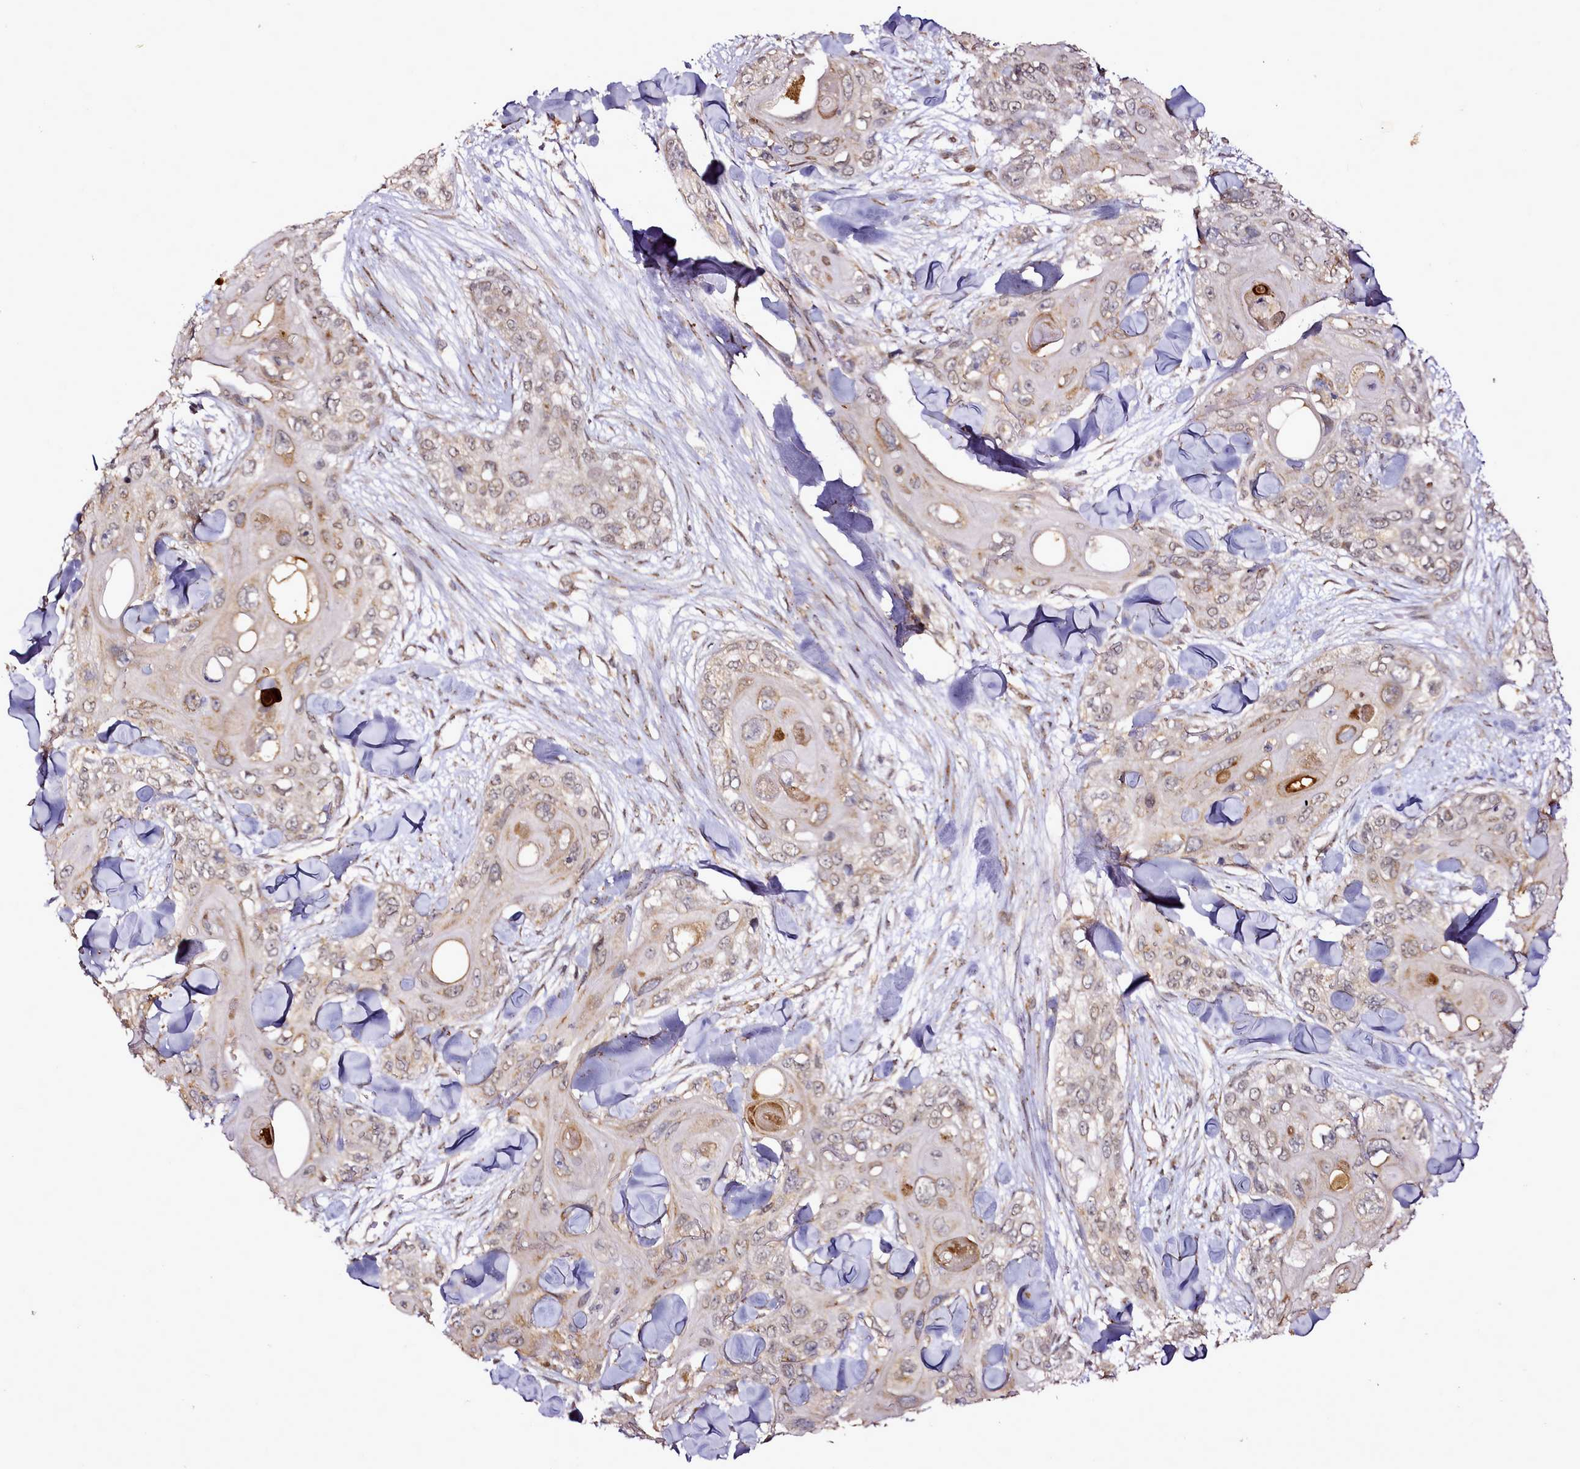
{"staining": {"intensity": "weak", "quantity": "<25%", "location": "cytoplasmic/membranous"}, "tissue": "skin cancer", "cell_type": "Tumor cells", "image_type": "cancer", "snomed": [{"axis": "morphology", "description": "Normal tissue, NOS"}, {"axis": "morphology", "description": "Squamous cell carcinoma, NOS"}, {"axis": "topography", "description": "Skin"}], "caption": "Squamous cell carcinoma (skin) stained for a protein using IHC exhibits no staining tumor cells.", "gene": "EDIL3", "patient": {"sex": "male", "age": 72}}